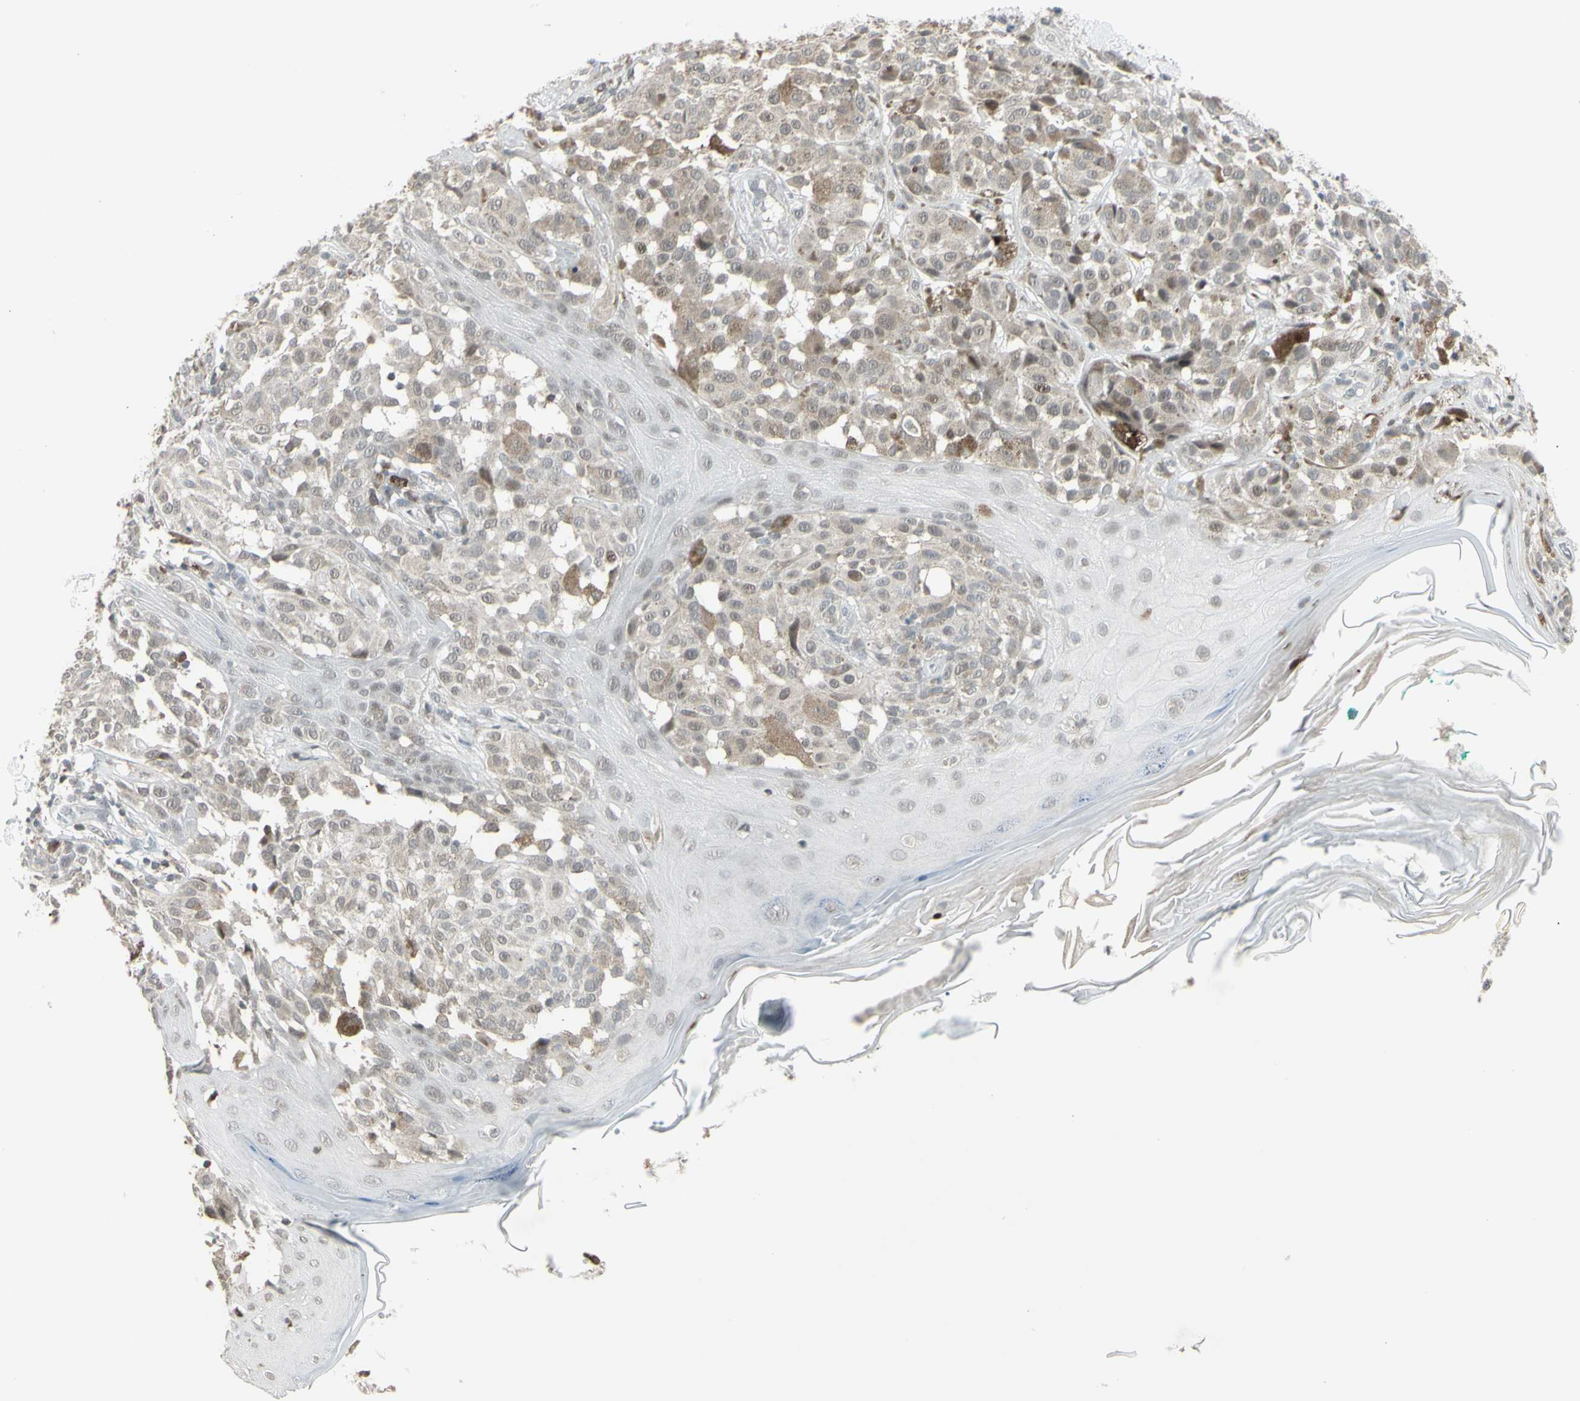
{"staining": {"intensity": "negative", "quantity": "none", "location": "none"}, "tissue": "melanoma", "cell_type": "Tumor cells", "image_type": "cancer", "snomed": [{"axis": "morphology", "description": "Malignant melanoma, NOS"}, {"axis": "topography", "description": "Skin"}], "caption": "Human malignant melanoma stained for a protein using IHC displays no positivity in tumor cells.", "gene": "SAMSN1", "patient": {"sex": "female", "age": 46}}